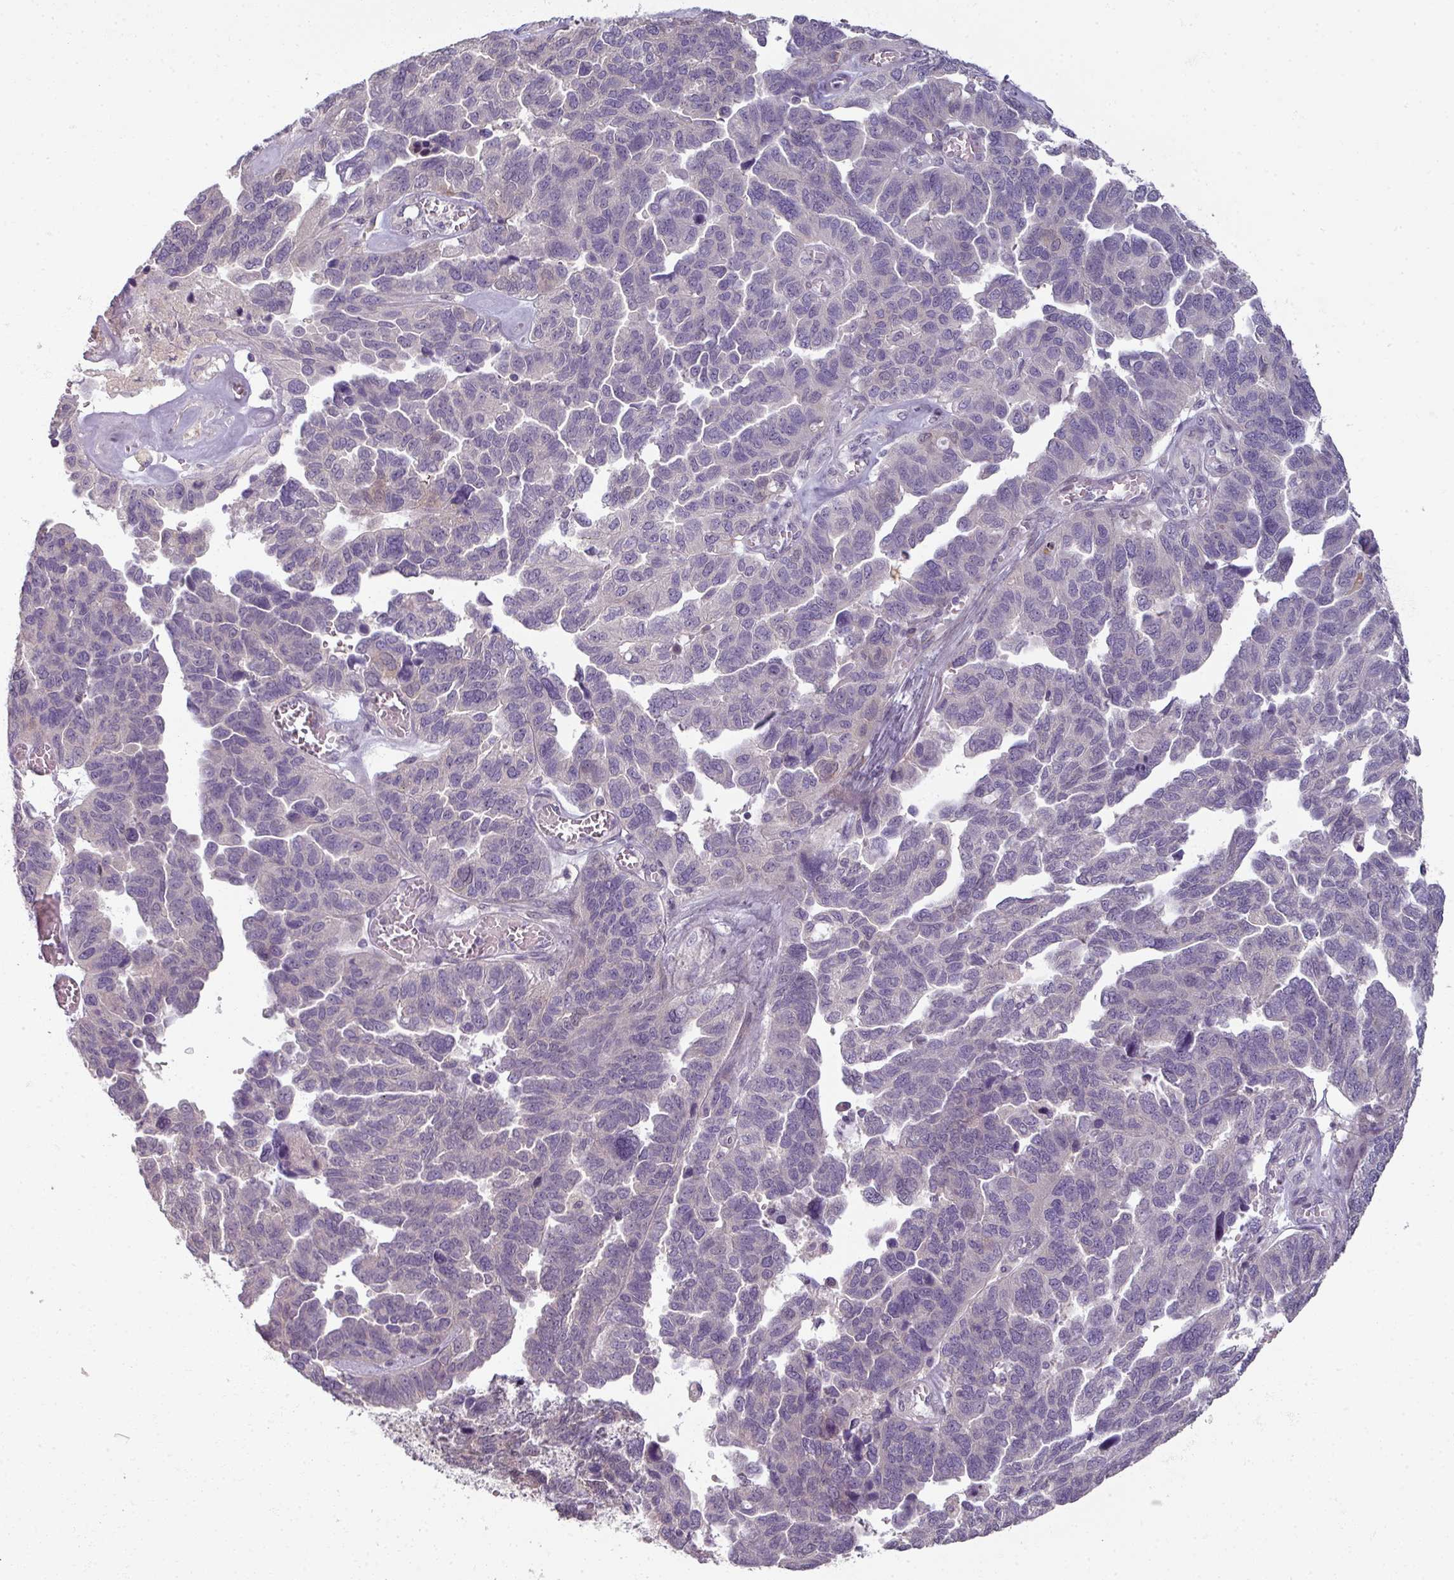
{"staining": {"intensity": "negative", "quantity": "none", "location": "none"}, "tissue": "ovarian cancer", "cell_type": "Tumor cells", "image_type": "cancer", "snomed": [{"axis": "morphology", "description": "Cystadenocarcinoma, serous, NOS"}, {"axis": "topography", "description": "Ovary"}], "caption": "There is no significant positivity in tumor cells of serous cystadenocarcinoma (ovarian). (DAB IHC, high magnification).", "gene": "MYMK", "patient": {"sex": "female", "age": 64}}